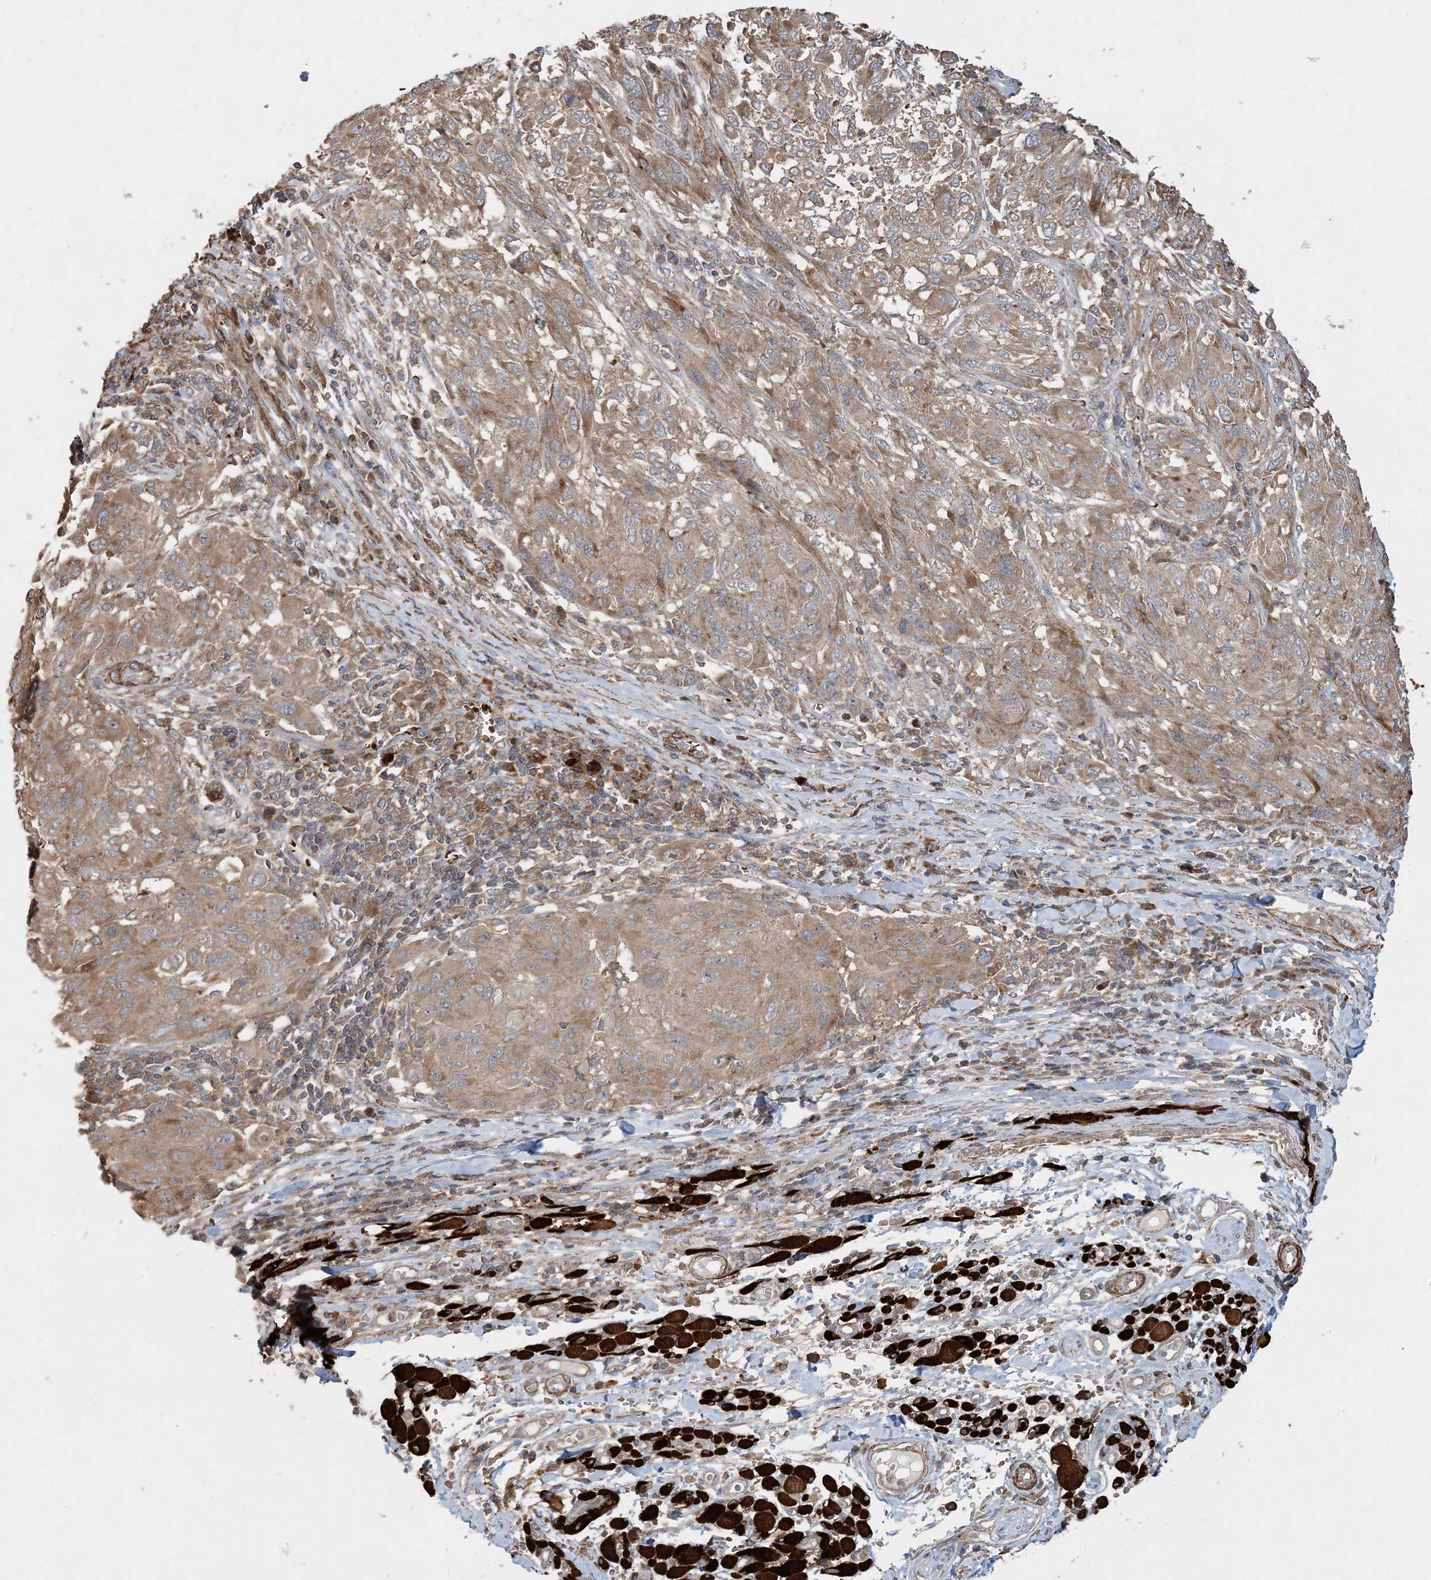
{"staining": {"intensity": "moderate", "quantity": ">75%", "location": "cytoplasmic/membranous"}, "tissue": "melanoma", "cell_type": "Tumor cells", "image_type": "cancer", "snomed": [{"axis": "morphology", "description": "Malignant melanoma, NOS"}, {"axis": "topography", "description": "Skin"}], "caption": "Melanoma stained for a protein (brown) reveals moderate cytoplasmic/membranous positive expression in approximately >75% of tumor cells.", "gene": "TTI1", "patient": {"sex": "female", "age": 91}}